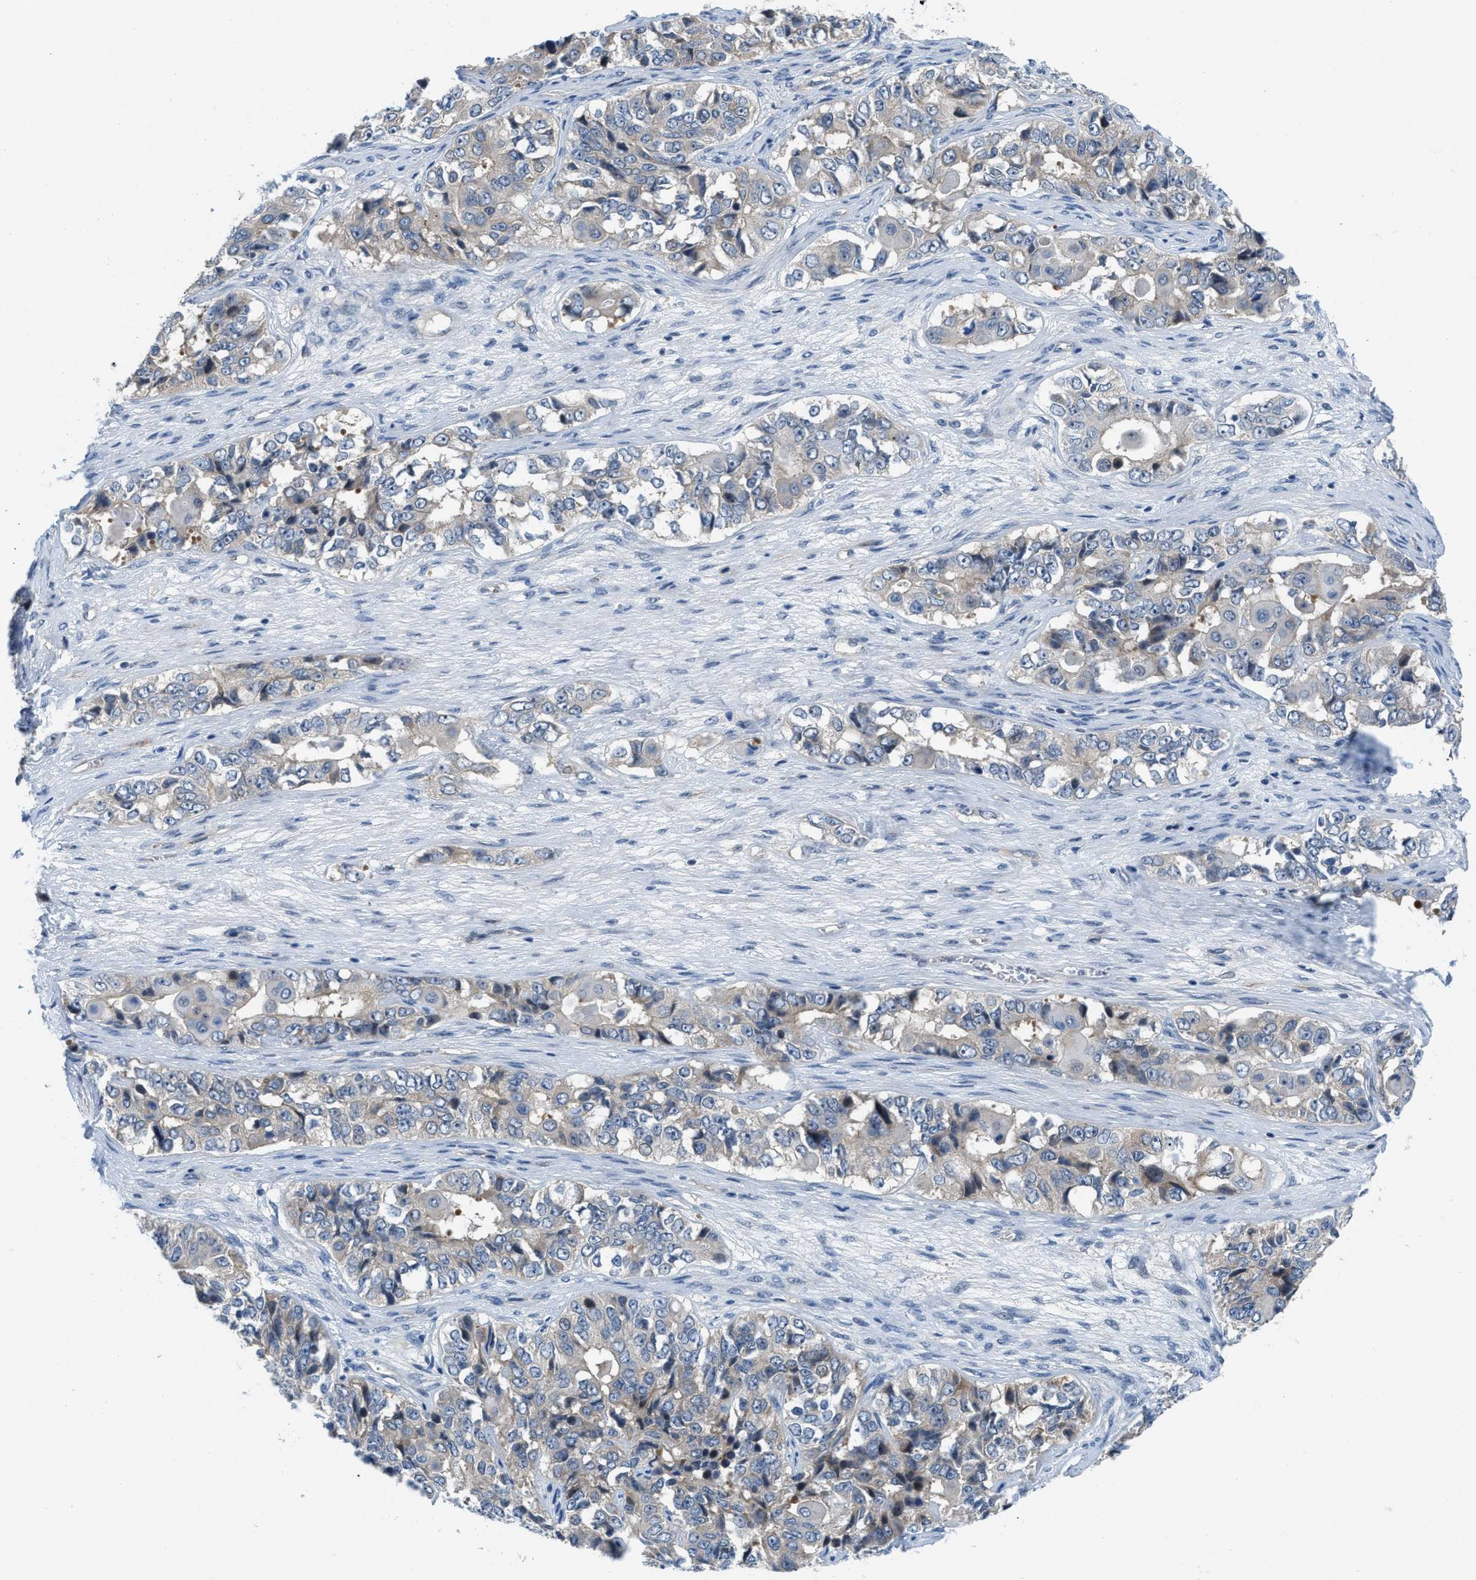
{"staining": {"intensity": "negative", "quantity": "none", "location": "none"}, "tissue": "ovarian cancer", "cell_type": "Tumor cells", "image_type": "cancer", "snomed": [{"axis": "morphology", "description": "Carcinoma, endometroid"}, {"axis": "topography", "description": "Ovary"}], "caption": "This is an immunohistochemistry (IHC) histopathology image of endometroid carcinoma (ovarian). There is no expression in tumor cells.", "gene": "PFKP", "patient": {"sex": "female", "age": 51}}